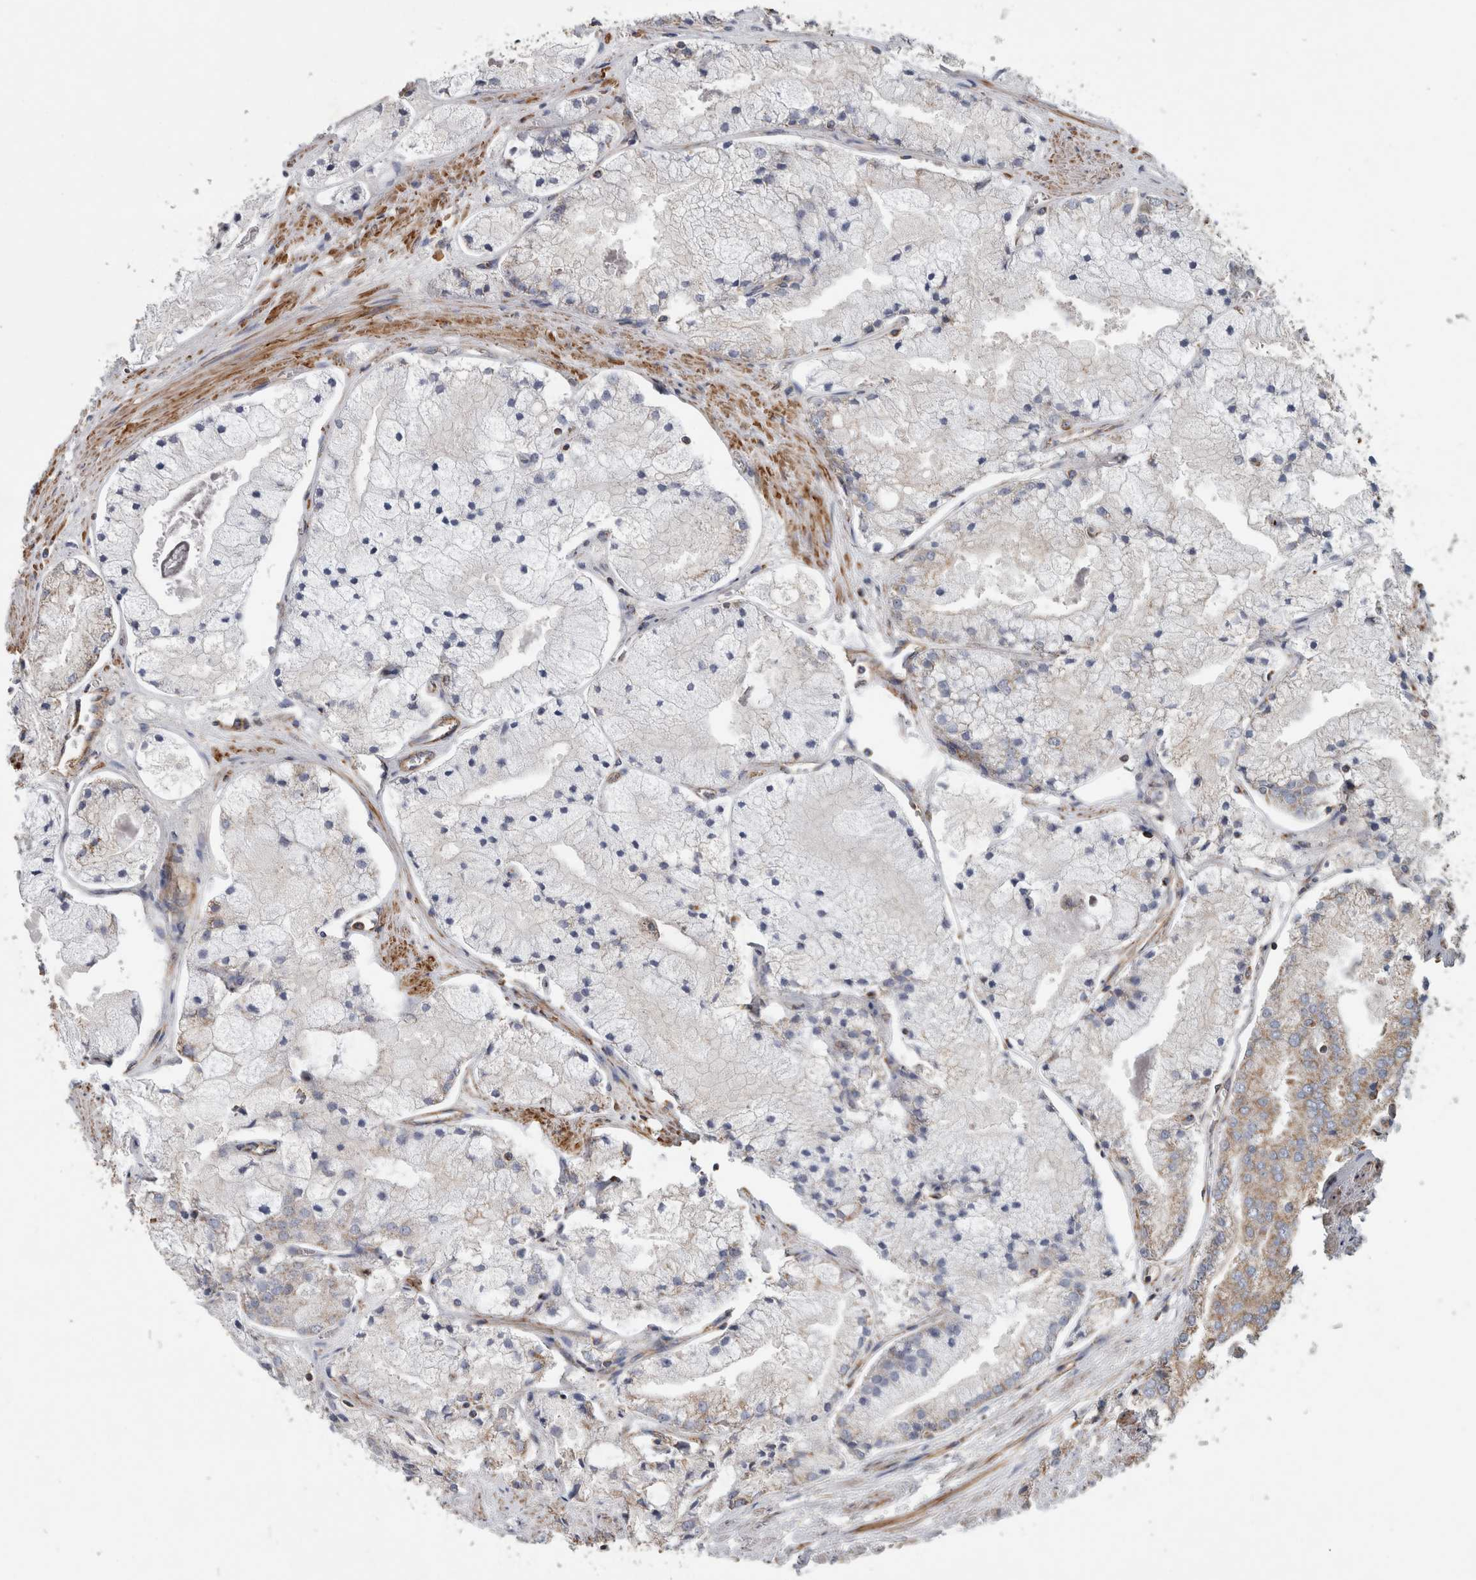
{"staining": {"intensity": "negative", "quantity": "none", "location": "none"}, "tissue": "prostate cancer", "cell_type": "Tumor cells", "image_type": "cancer", "snomed": [{"axis": "morphology", "description": "Adenocarcinoma, High grade"}, {"axis": "topography", "description": "Prostate"}], "caption": "A photomicrograph of prostate cancer stained for a protein shows no brown staining in tumor cells. The staining is performed using DAB (3,3'-diaminobenzidine) brown chromogen with nuclei counter-stained in using hematoxylin.", "gene": "SFXN2", "patient": {"sex": "male", "age": 50}}